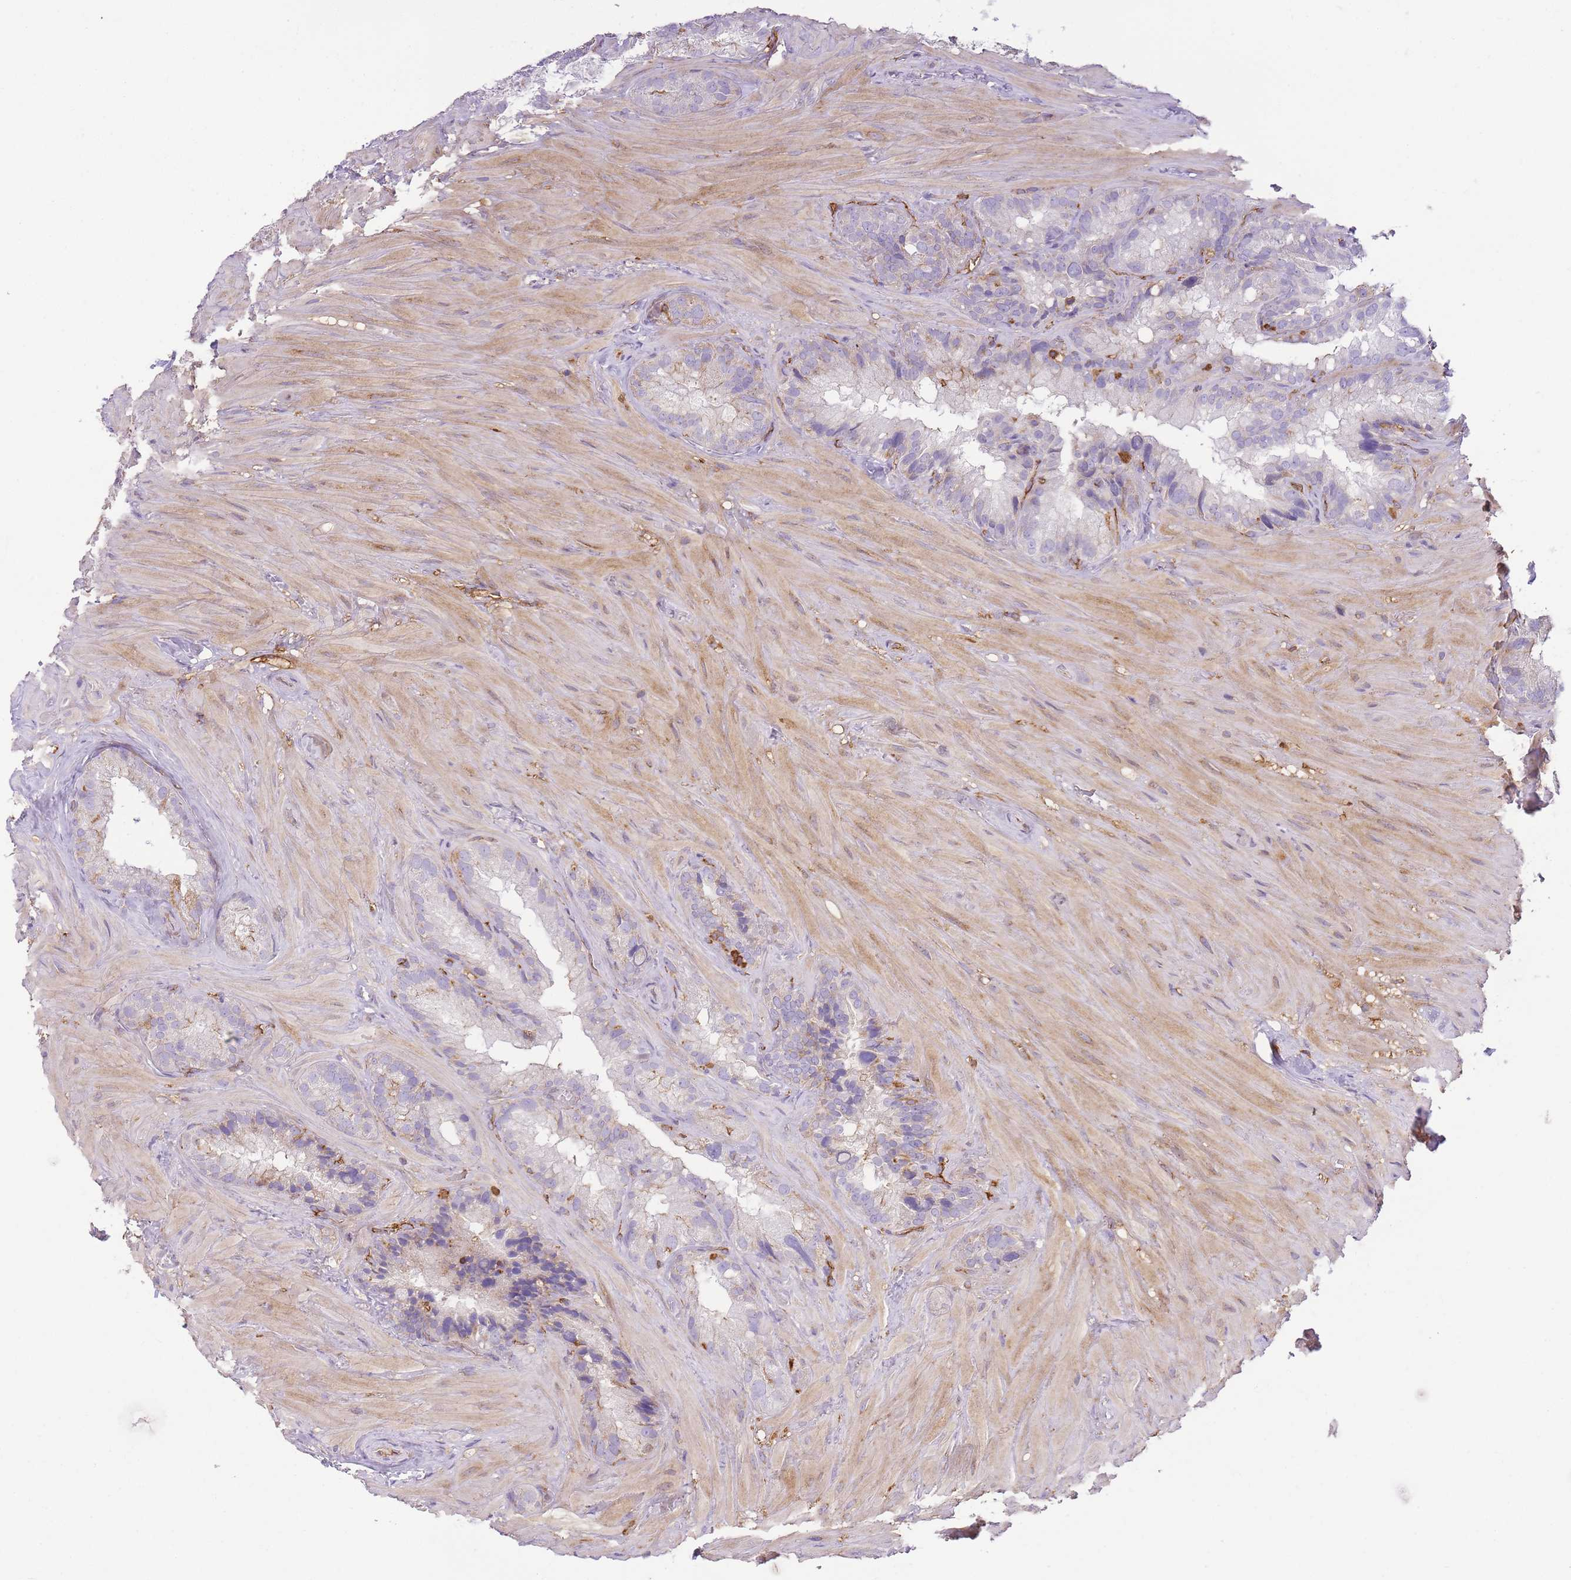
{"staining": {"intensity": "negative", "quantity": "none", "location": "none"}, "tissue": "seminal vesicle", "cell_type": "Glandular cells", "image_type": "normal", "snomed": [{"axis": "morphology", "description": "Normal tissue, NOS"}, {"axis": "topography", "description": "Prostate"}, {"axis": "topography", "description": "Seminal veicle"}], "caption": "The image exhibits no significant staining in glandular cells of seminal vesicle. (Brightfield microscopy of DAB (3,3'-diaminobenzidine) immunohistochemistry (IHC) at high magnification).", "gene": "MSN", "patient": {"sex": "male", "age": 68}}